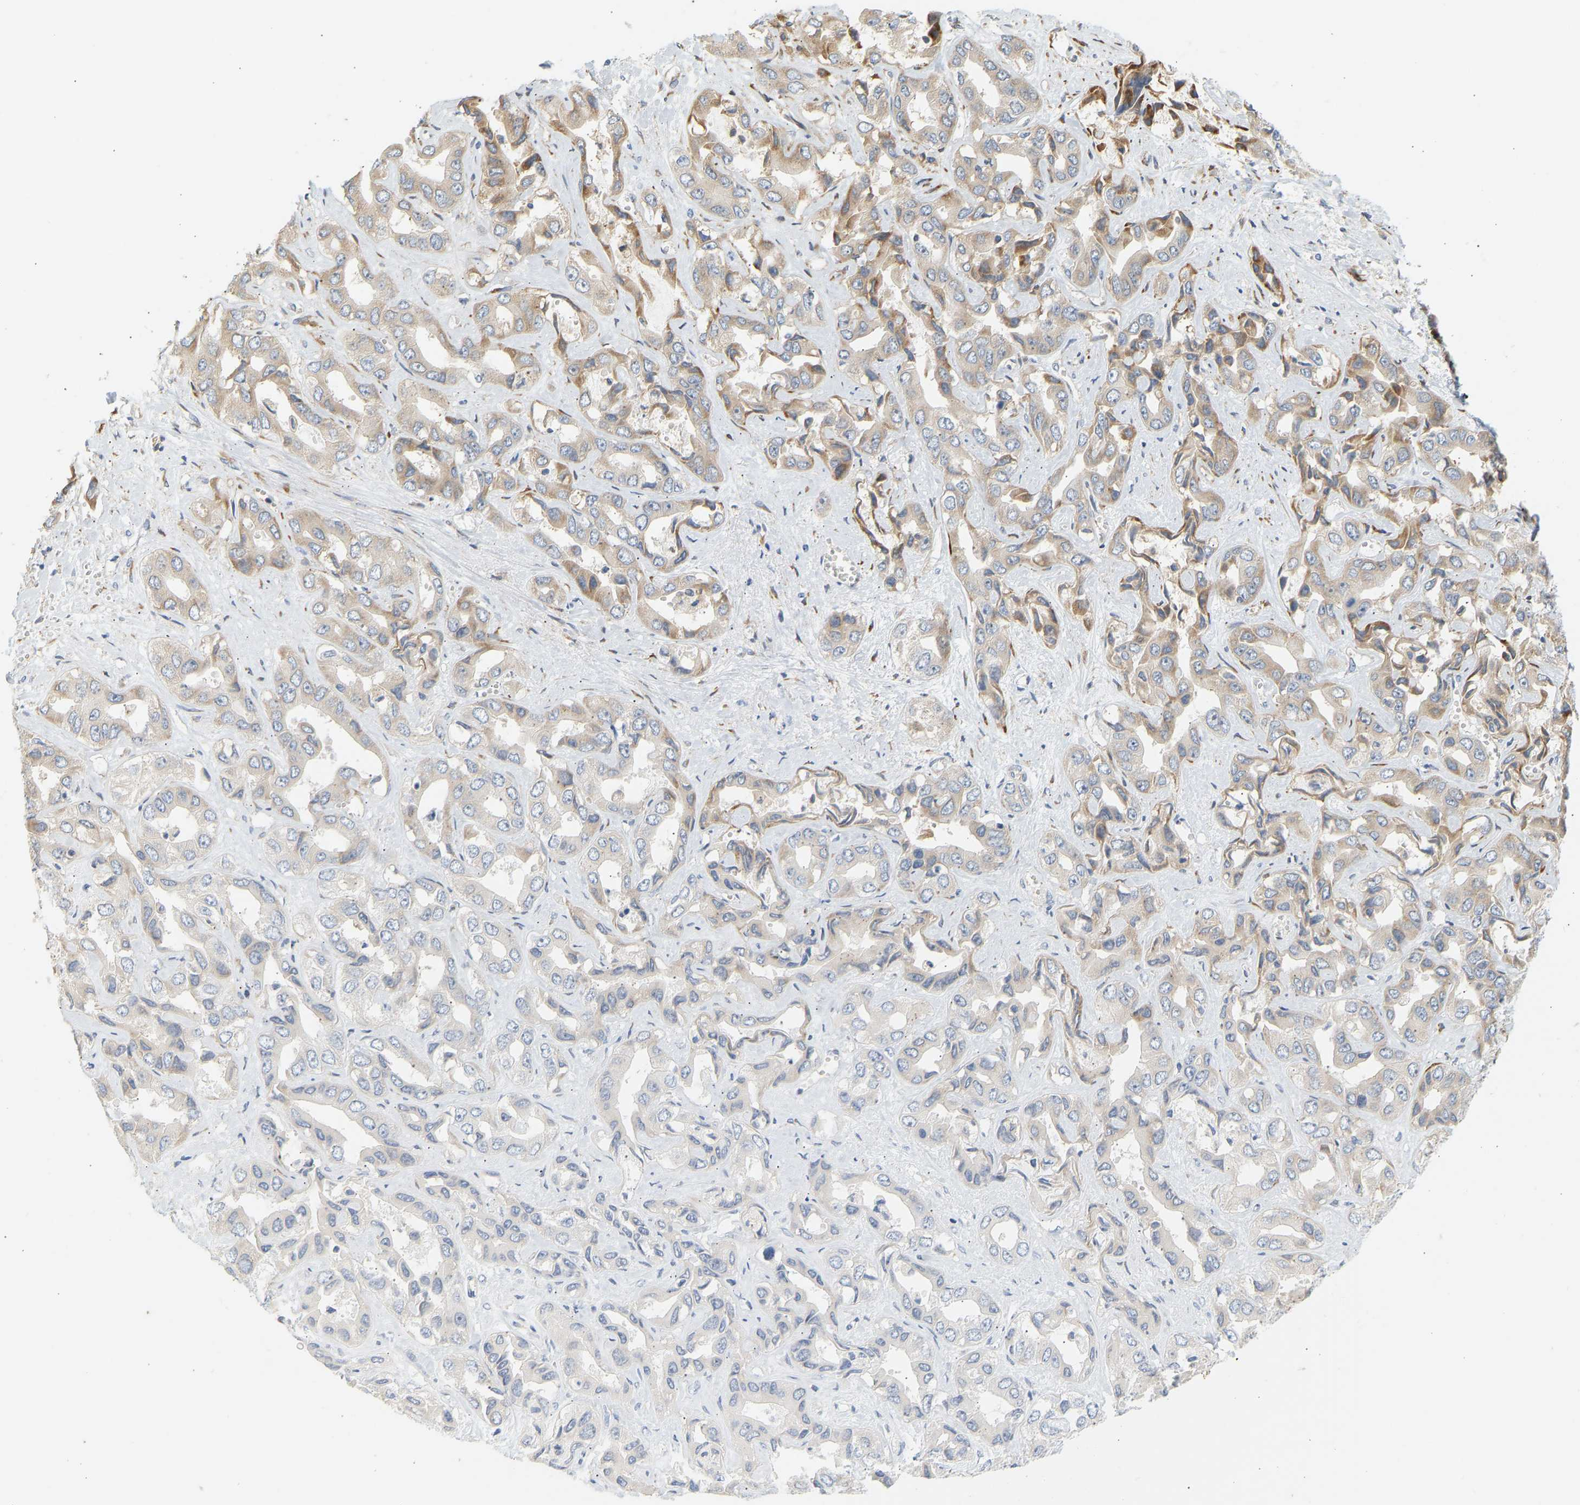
{"staining": {"intensity": "moderate", "quantity": "25%-75%", "location": "cytoplasmic/membranous"}, "tissue": "liver cancer", "cell_type": "Tumor cells", "image_type": "cancer", "snomed": [{"axis": "morphology", "description": "Cholangiocarcinoma"}, {"axis": "topography", "description": "Liver"}], "caption": "This photomicrograph displays liver cancer (cholangiocarcinoma) stained with immunohistochemistry (IHC) to label a protein in brown. The cytoplasmic/membranous of tumor cells show moderate positivity for the protein. Nuclei are counter-stained blue.", "gene": "RPS14", "patient": {"sex": "female", "age": 52}}